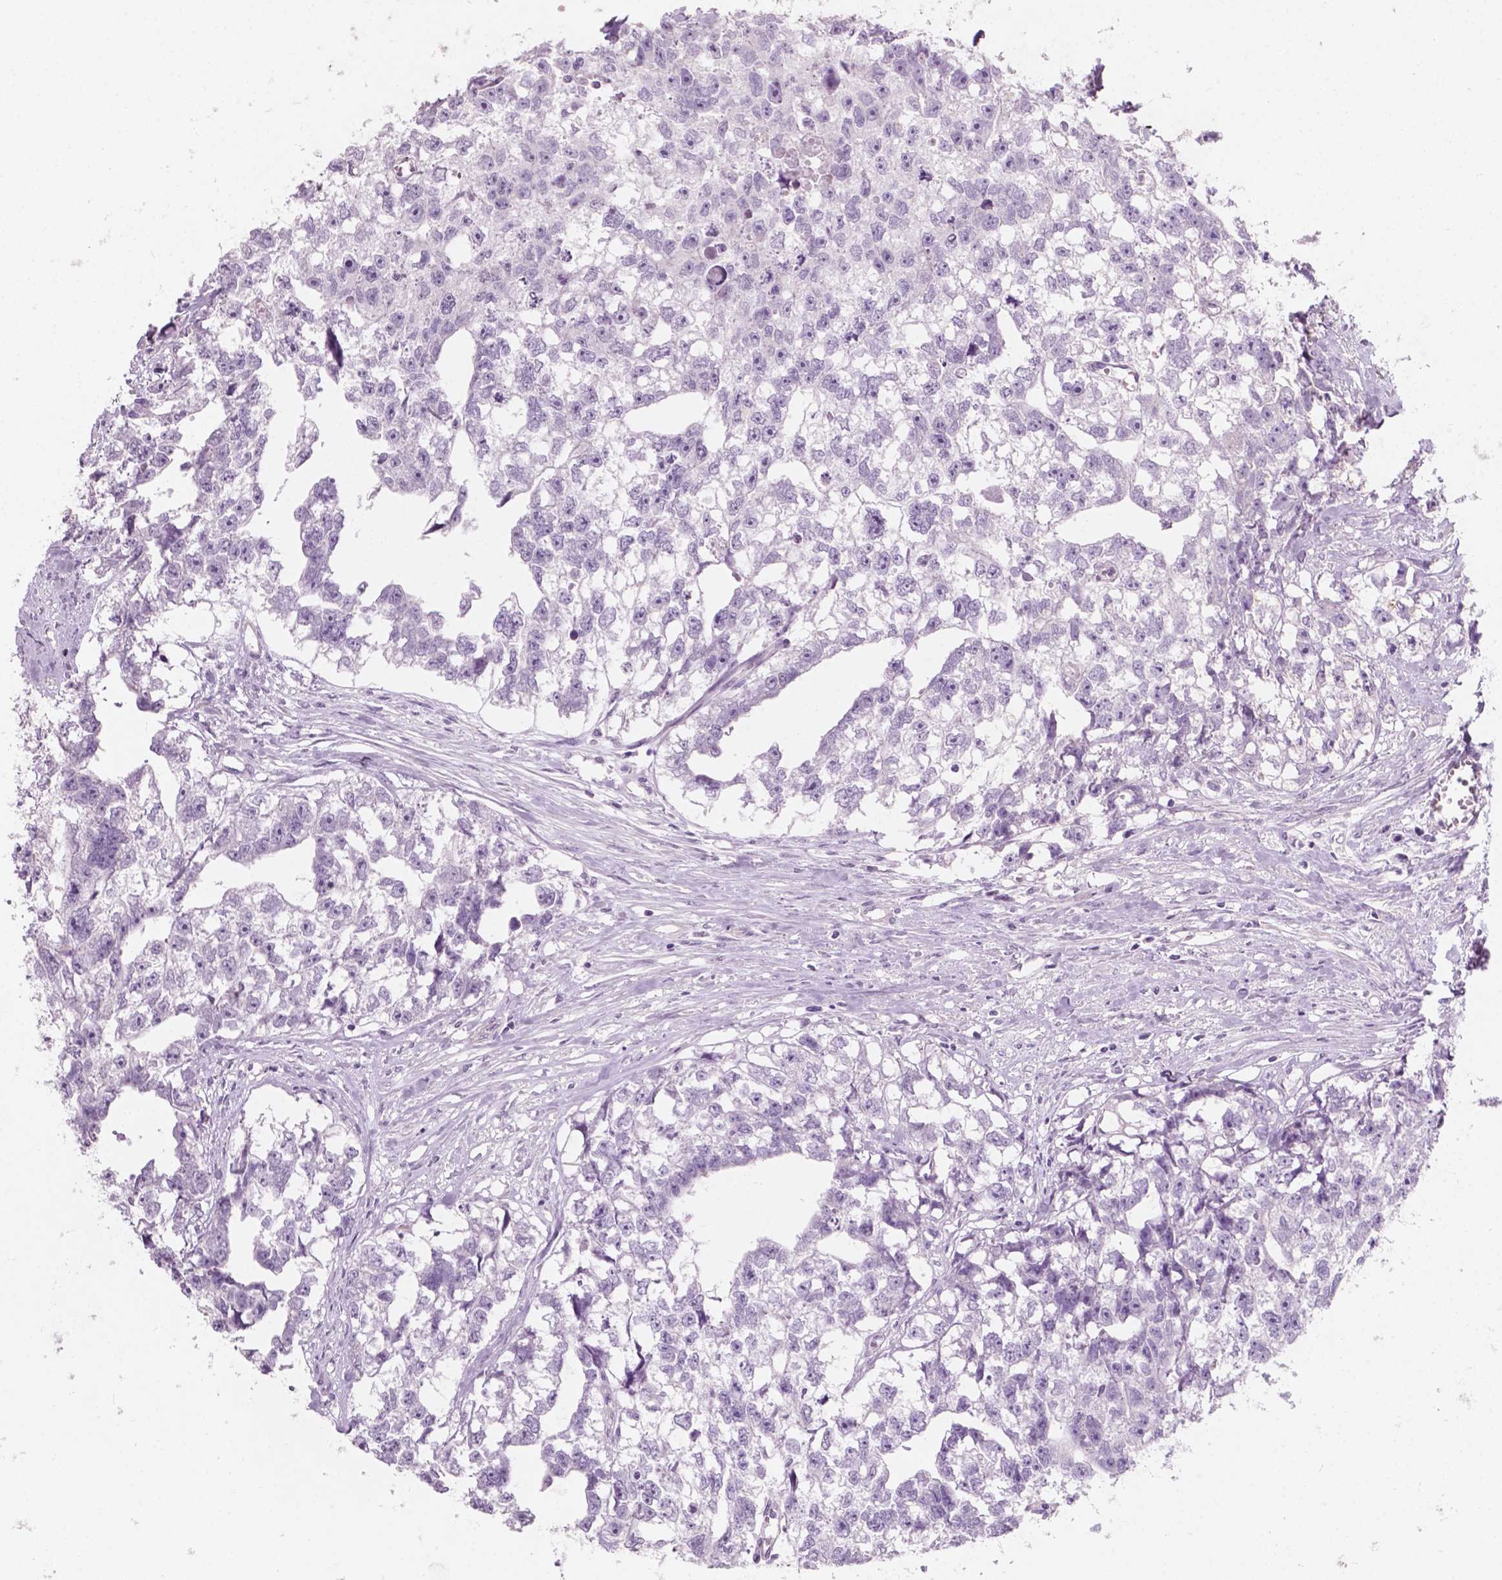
{"staining": {"intensity": "negative", "quantity": "none", "location": "none"}, "tissue": "testis cancer", "cell_type": "Tumor cells", "image_type": "cancer", "snomed": [{"axis": "morphology", "description": "Carcinoma, Embryonal, NOS"}, {"axis": "morphology", "description": "Teratoma, malignant, NOS"}, {"axis": "topography", "description": "Testis"}], "caption": "Immunohistochemical staining of human embryonal carcinoma (testis) exhibits no significant positivity in tumor cells.", "gene": "AWAT1", "patient": {"sex": "male", "age": 44}}